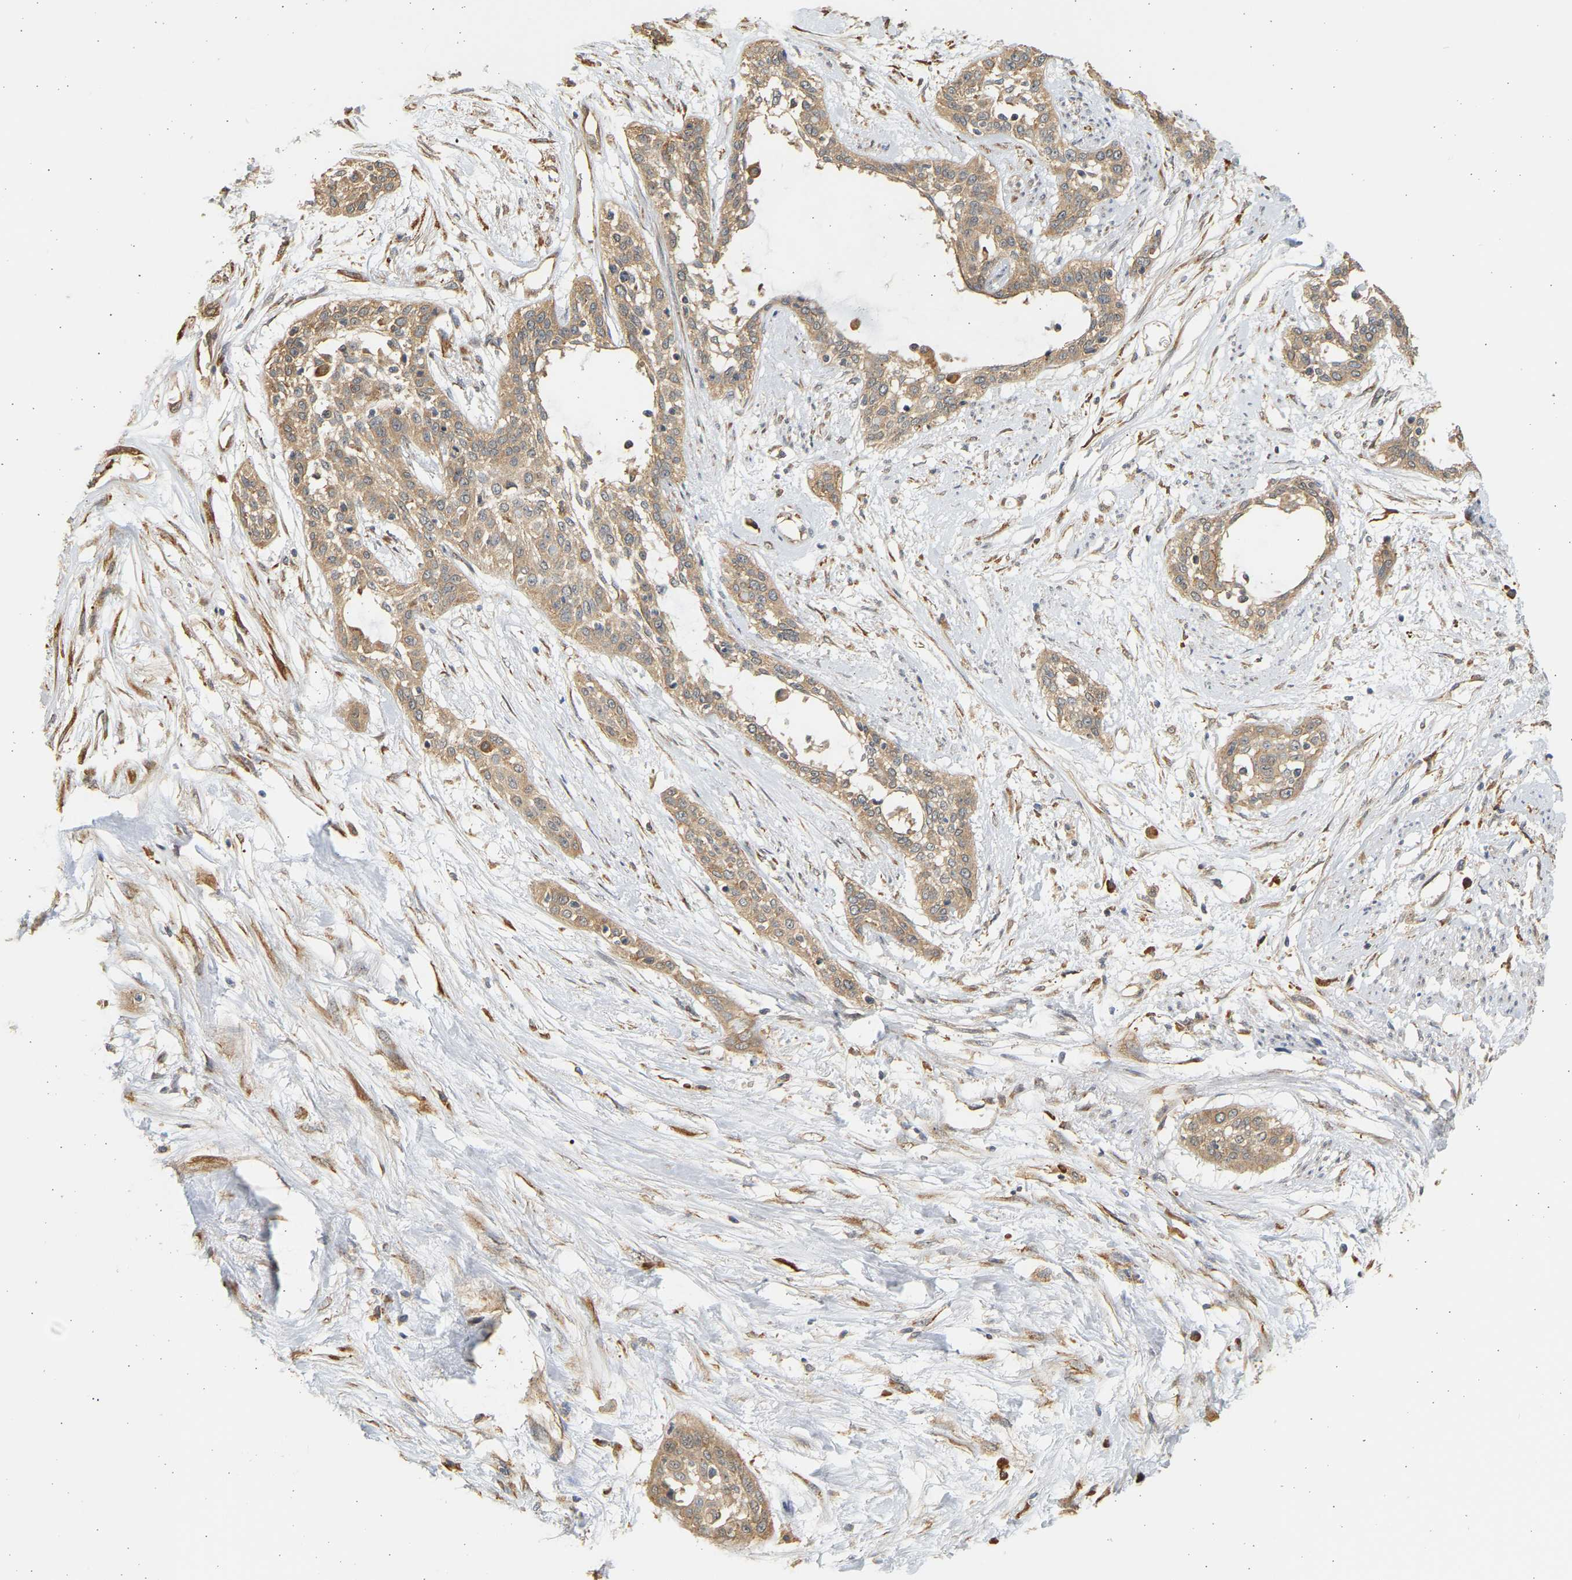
{"staining": {"intensity": "weak", "quantity": ">75%", "location": "cytoplasmic/membranous"}, "tissue": "cervical cancer", "cell_type": "Tumor cells", "image_type": "cancer", "snomed": [{"axis": "morphology", "description": "Squamous cell carcinoma, NOS"}, {"axis": "topography", "description": "Cervix"}], "caption": "Weak cytoplasmic/membranous expression for a protein is identified in approximately >75% of tumor cells of squamous cell carcinoma (cervical) using immunohistochemistry (IHC).", "gene": "B4GALT6", "patient": {"sex": "female", "age": 57}}